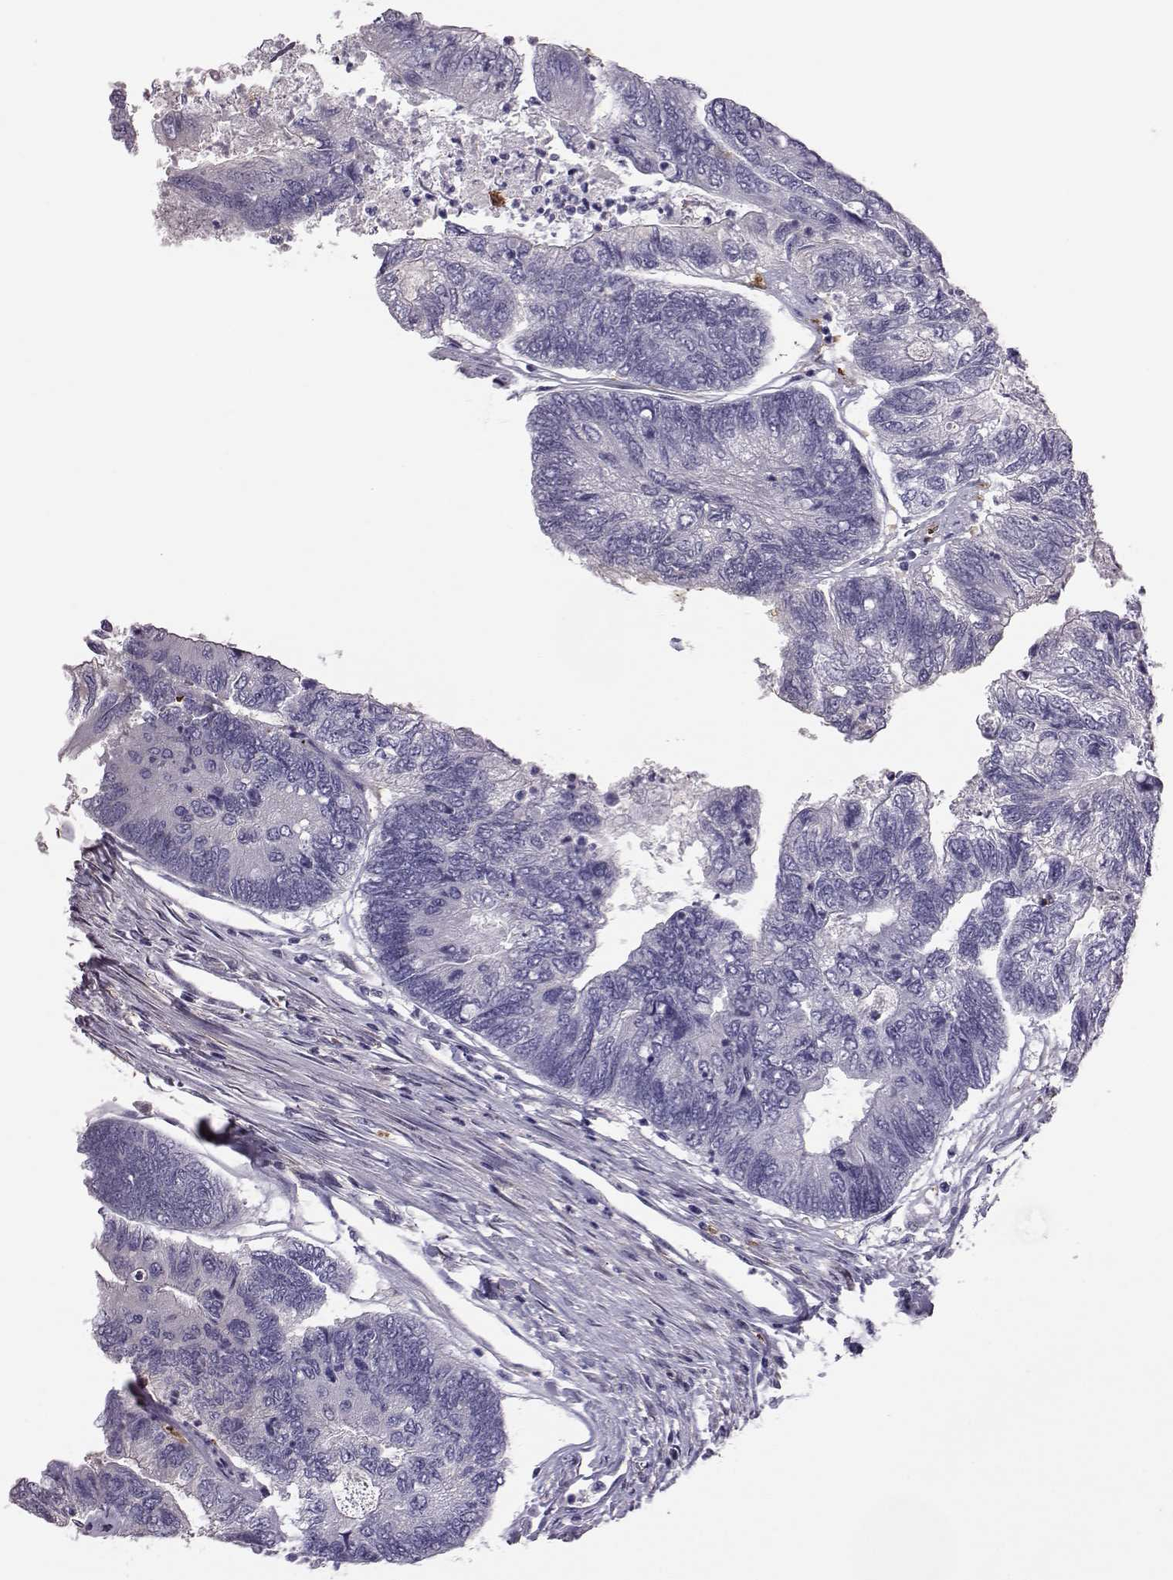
{"staining": {"intensity": "negative", "quantity": "none", "location": "none"}, "tissue": "colorectal cancer", "cell_type": "Tumor cells", "image_type": "cancer", "snomed": [{"axis": "morphology", "description": "Adenocarcinoma, NOS"}, {"axis": "topography", "description": "Colon"}], "caption": "An IHC micrograph of colorectal cancer (adenocarcinoma) is shown. There is no staining in tumor cells of colorectal cancer (adenocarcinoma).", "gene": "ADGRG5", "patient": {"sex": "female", "age": 67}}